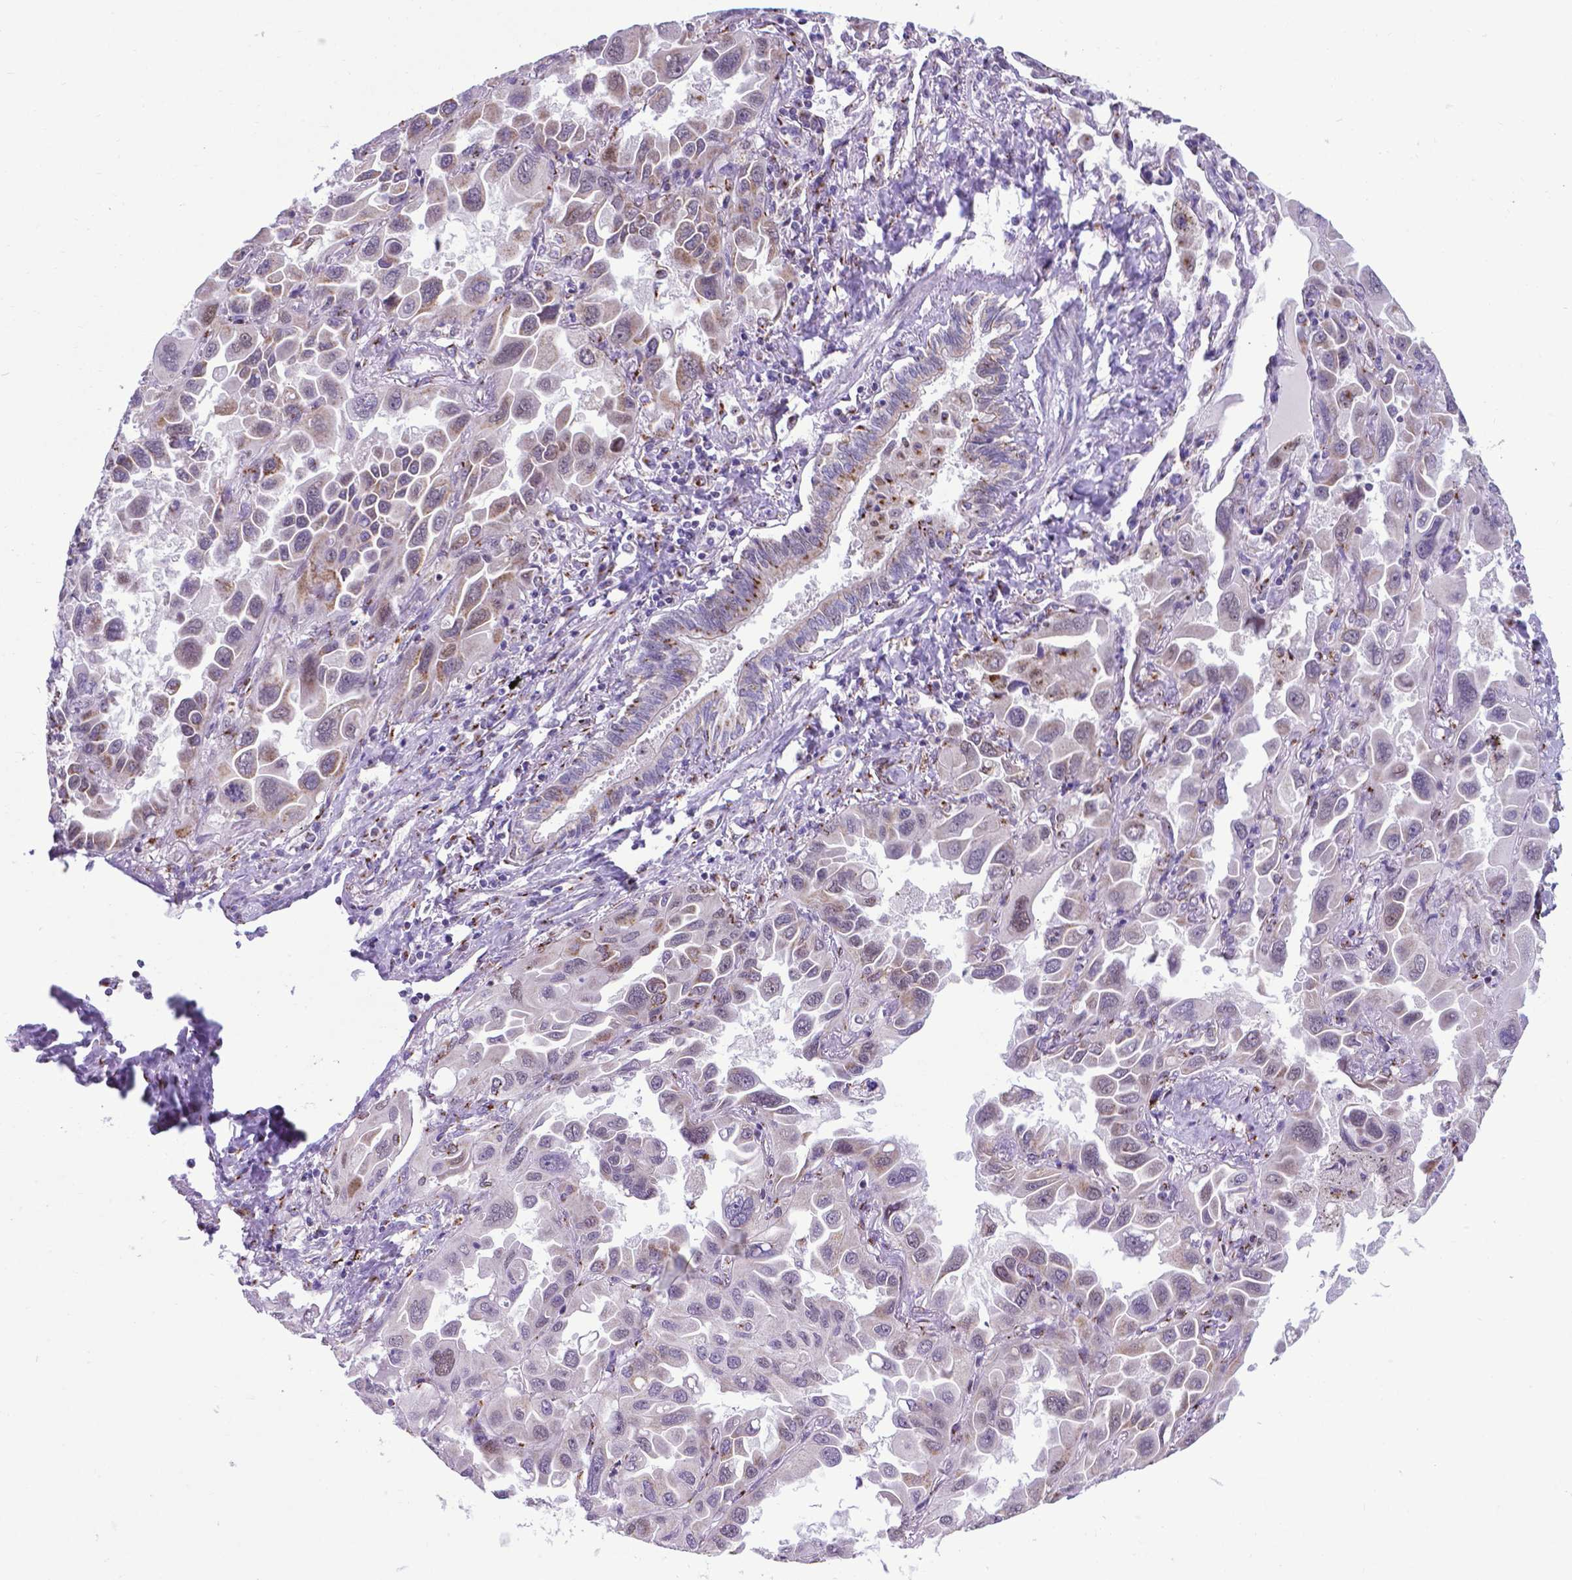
{"staining": {"intensity": "moderate", "quantity": "<25%", "location": "cytoplasmic/membranous"}, "tissue": "lung cancer", "cell_type": "Tumor cells", "image_type": "cancer", "snomed": [{"axis": "morphology", "description": "Adenocarcinoma, NOS"}, {"axis": "topography", "description": "Lung"}], "caption": "Tumor cells display low levels of moderate cytoplasmic/membranous positivity in approximately <25% of cells in lung adenocarcinoma.", "gene": "MRPL10", "patient": {"sex": "male", "age": 64}}